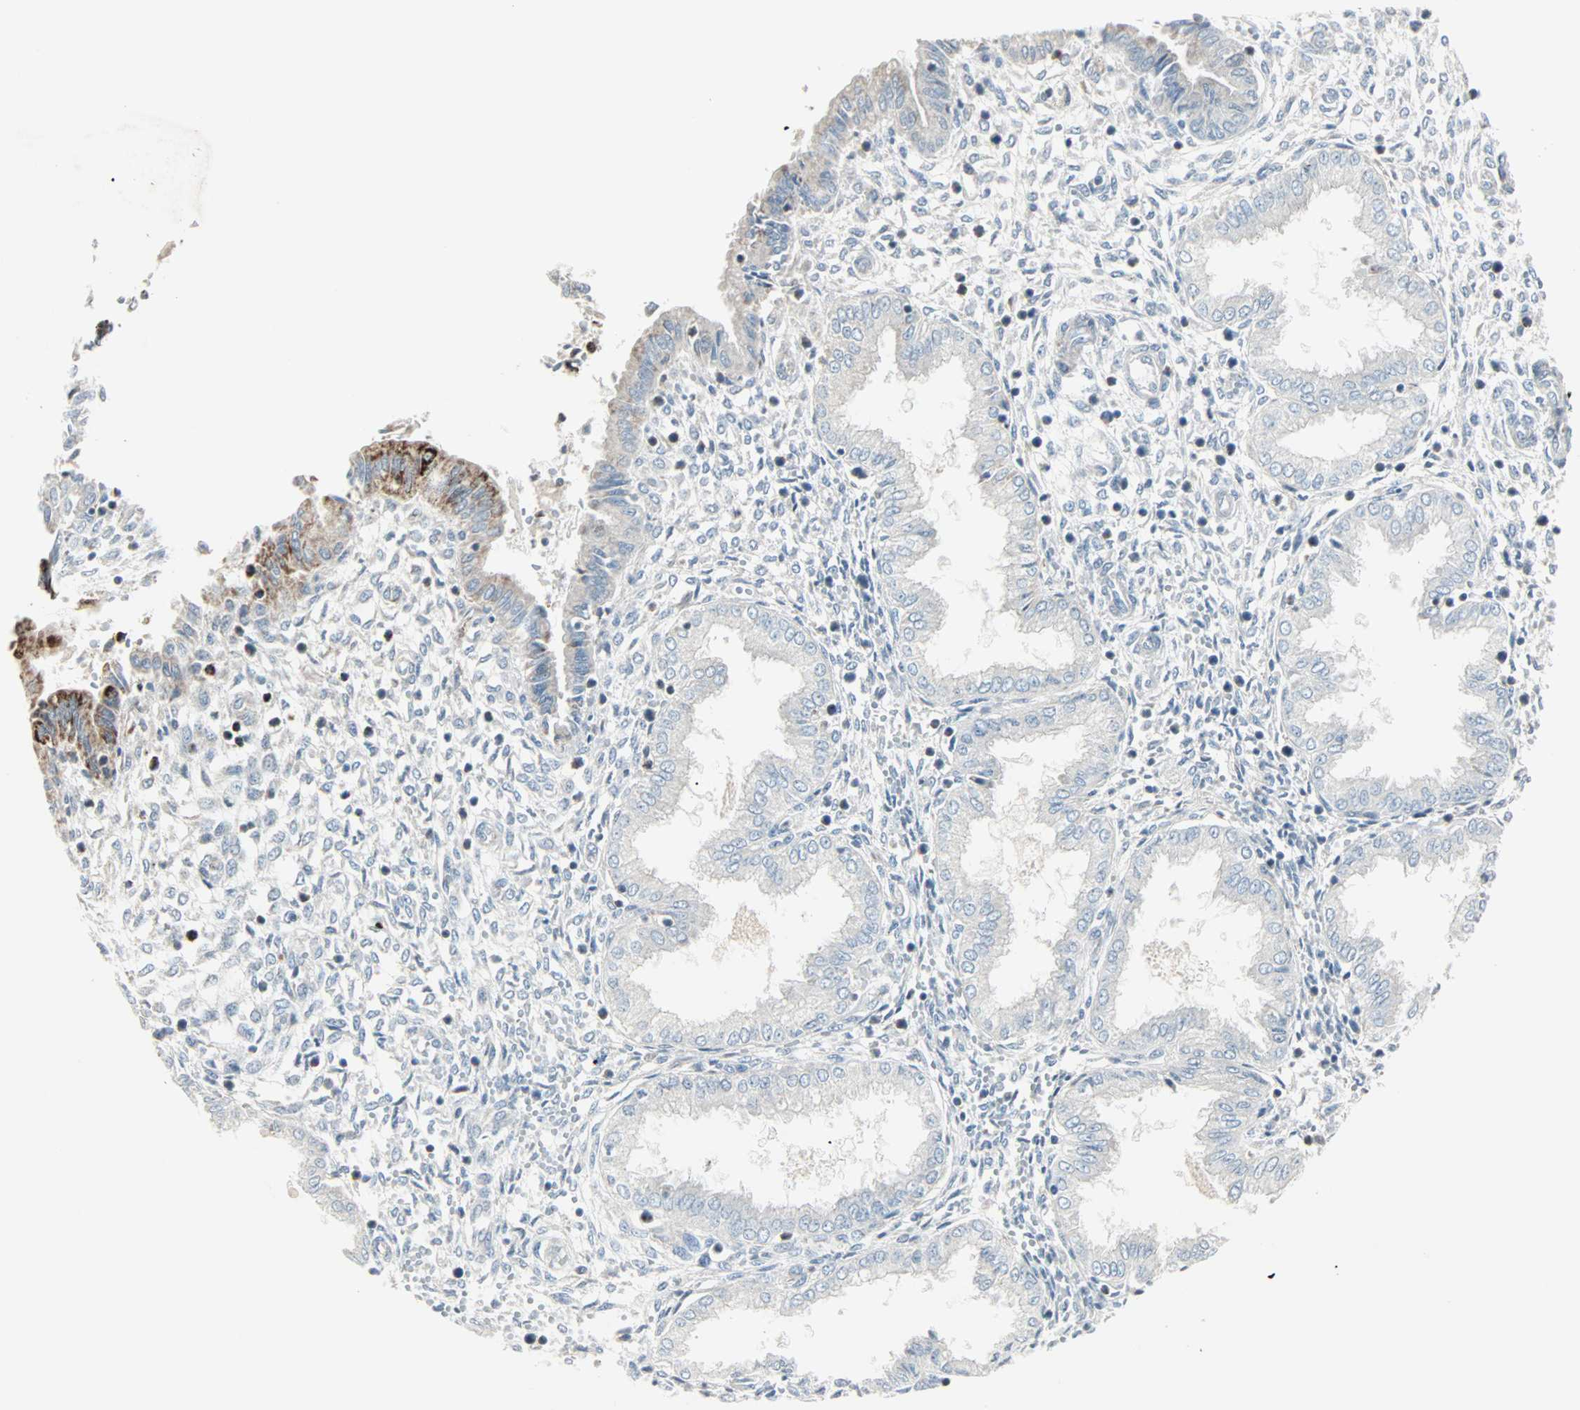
{"staining": {"intensity": "weak", "quantity": "<25%", "location": "cytoplasmic/membranous"}, "tissue": "endometrium", "cell_type": "Cells in endometrial stroma", "image_type": "normal", "snomed": [{"axis": "morphology", "description": "Normal tissue, NOS"}, {"axis": "topography", "description": "Endometrium"}], "caption": "Endometrium stained for a protein using IHC exhibits no expression cells in endometrial stroma.", "gene": "IDH2", "patient": {"sex": "female", "age": 33}}